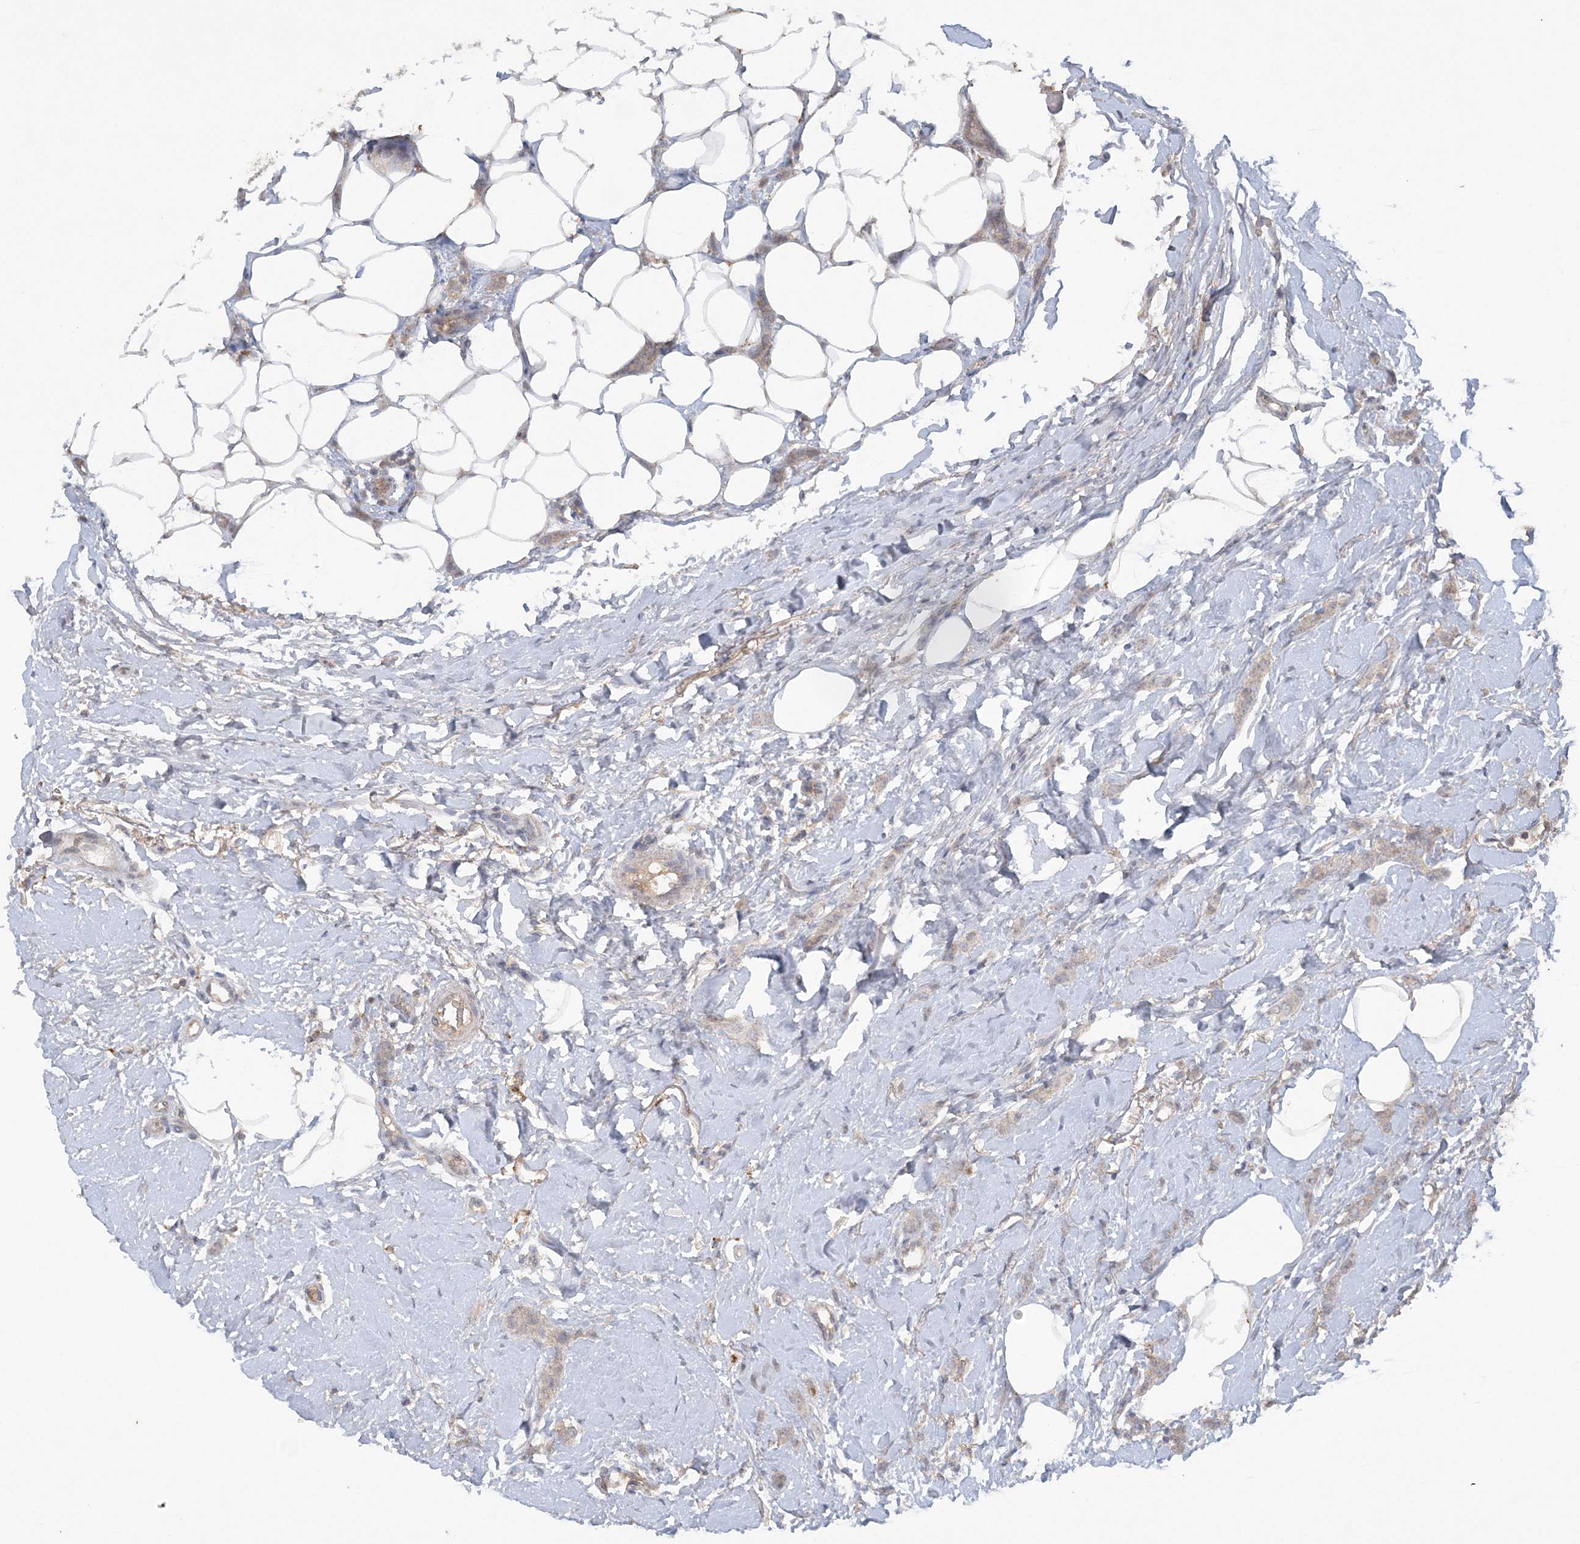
{"staining": {"intensity": "weak", "quantity": "<25%", "location": "cytoplasmic/membranous"}, "tissue": "breast cancer", "cell_type": "Tumor cells", "image_type": "cancer", "snomed": [{"axis": "morphology", "description": "Lobular carcinoma"}, {"axis": "topography", "description": "Skin"}, {"axis": "topography", "description": "Breast"}], "caption": "High power microscopy histopathology image of an immunohistochemistry histopathology image of breast cancer (lobular carcinoma), revealing no significant positivity in tumor cells. (DAB immunohistochemistry (IHC) with hematoxylin counter stain).", "gene": "C1RL", "patient": {"sex": "female", "age": 46}}